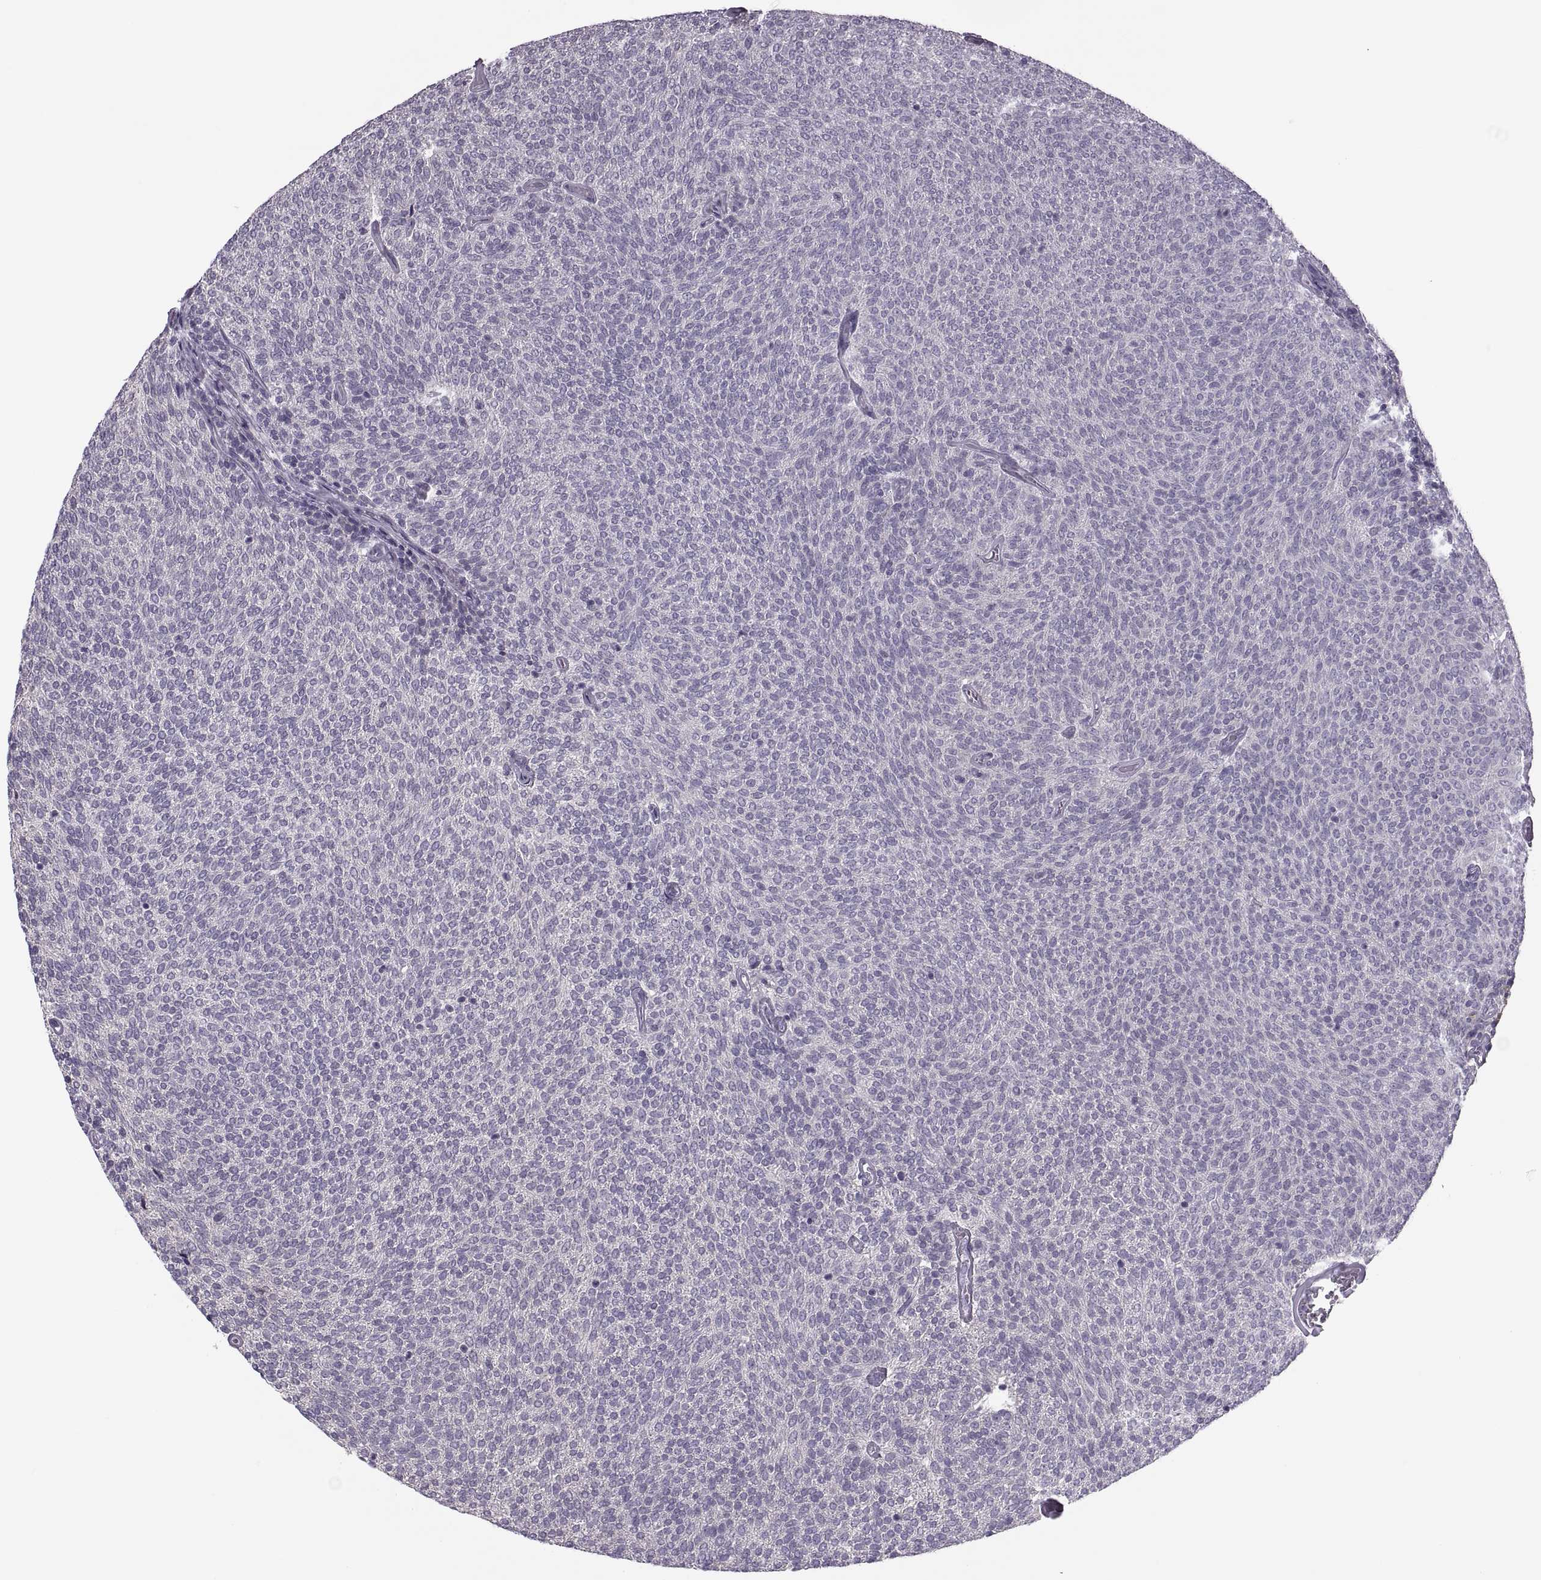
{"staining": {"intensity": "negative", "quantity": "none", "location": "none"}, "tissue": "urothelial cancer", "cell_type": "Tumor cells", "image_type": "cancer", "snomed": [{"axis": "morphology", "description": "Urothelial carcinoma, Low grade"}, {"axis": "topography", "description": "Urinary bladder"}], "caption": "Tumor cells show no significant protein positivity in urothelial cancer.", "gene": "PRSS54", "patient": {"sex": "male", "age": 77}}